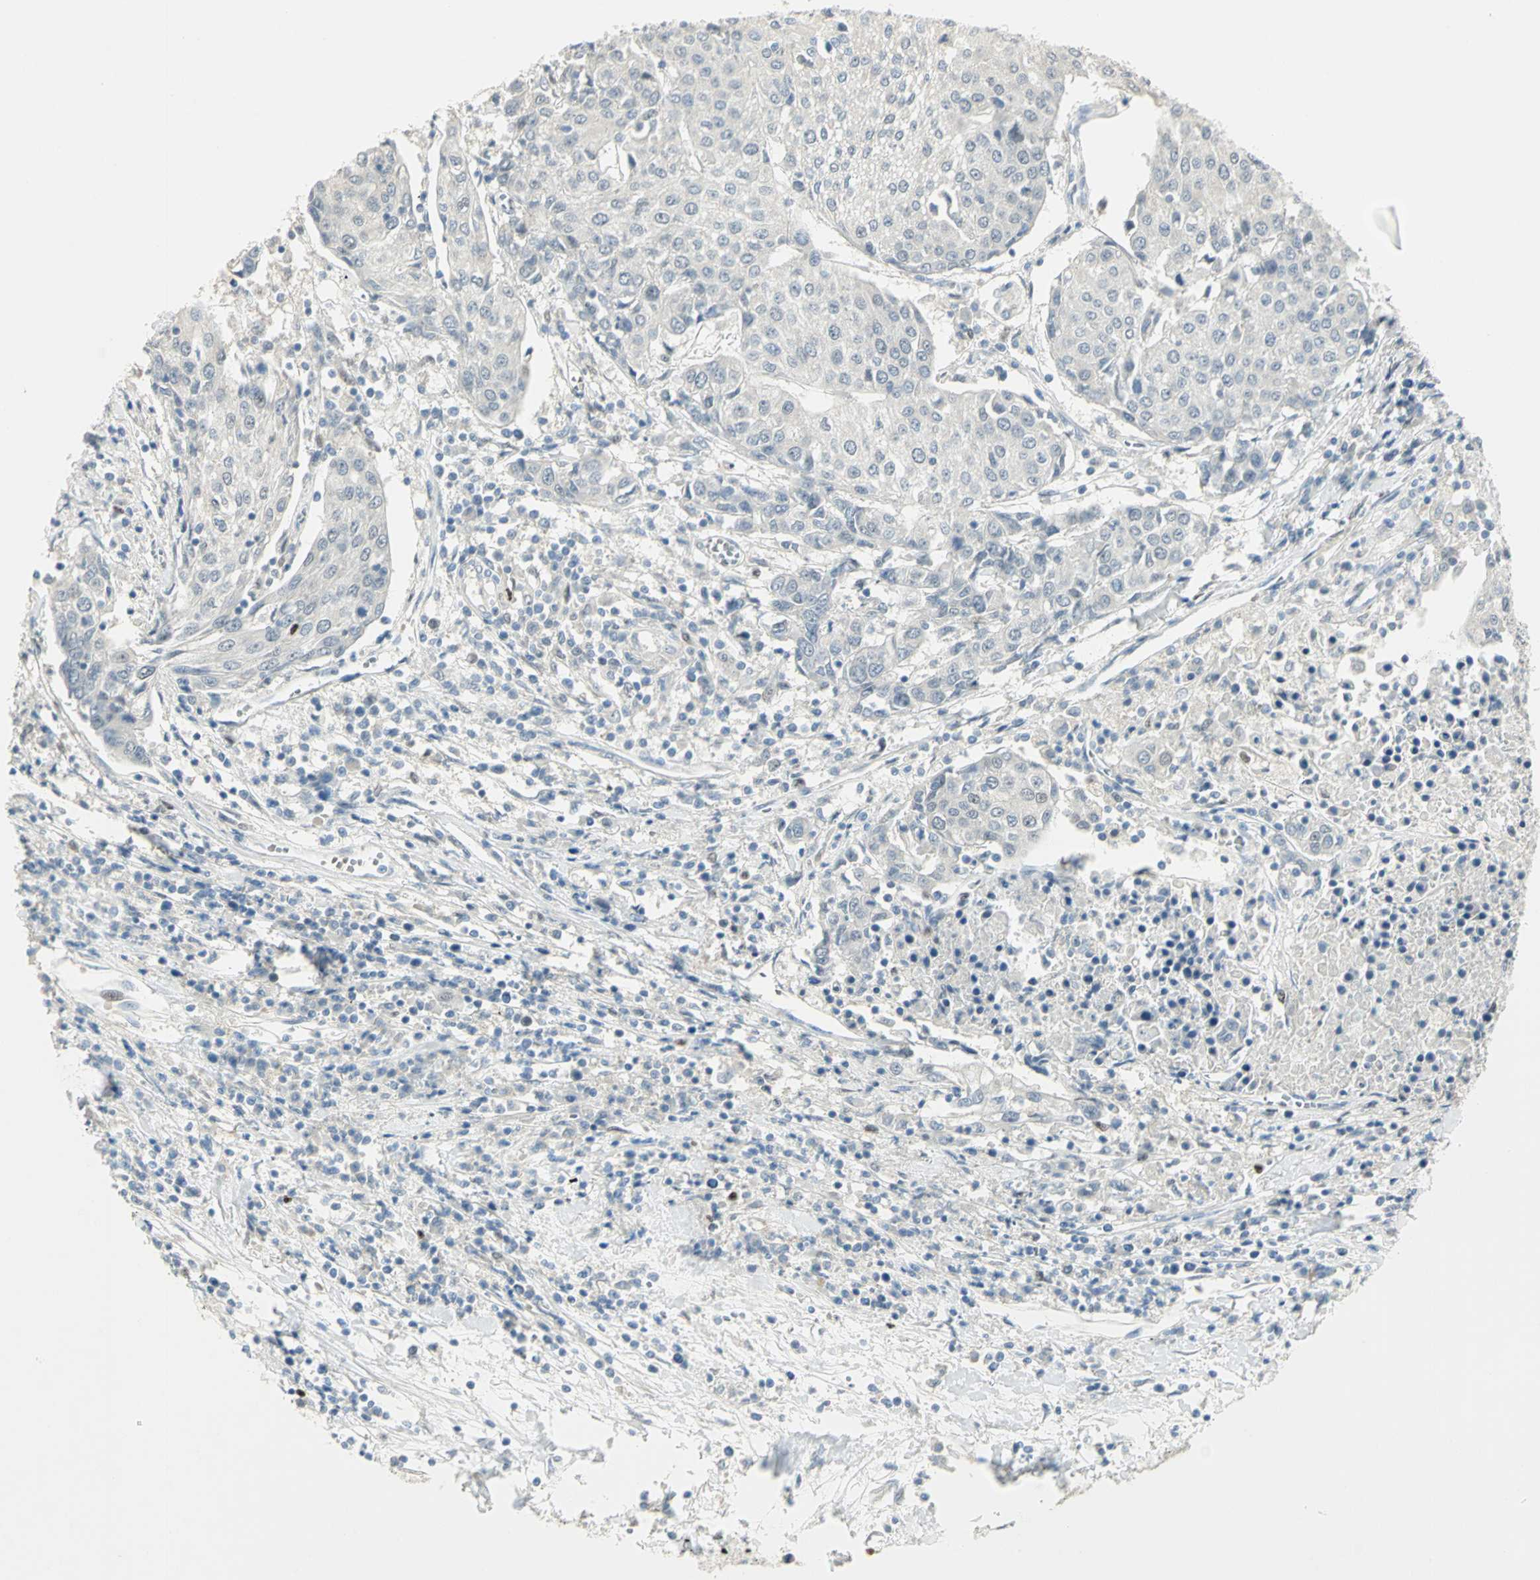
{"staining": {"intensity": "negative", "quantity": "none", "location": "none"}, "tissue": "urothelial cancer", "cell_type": "Tumor cells", "image_type": "cancer", "snomed": [{"axis": "morphology", "description": "Urothelial carcinoma, High grade"}, {"axis": "topography", "description": "Urinary bladder"}], "caption": "There is no significant expression in tumor cells of urothelial cancer.", "gene": "BCL6", "patient": {"sex": "female", "age": 85}}